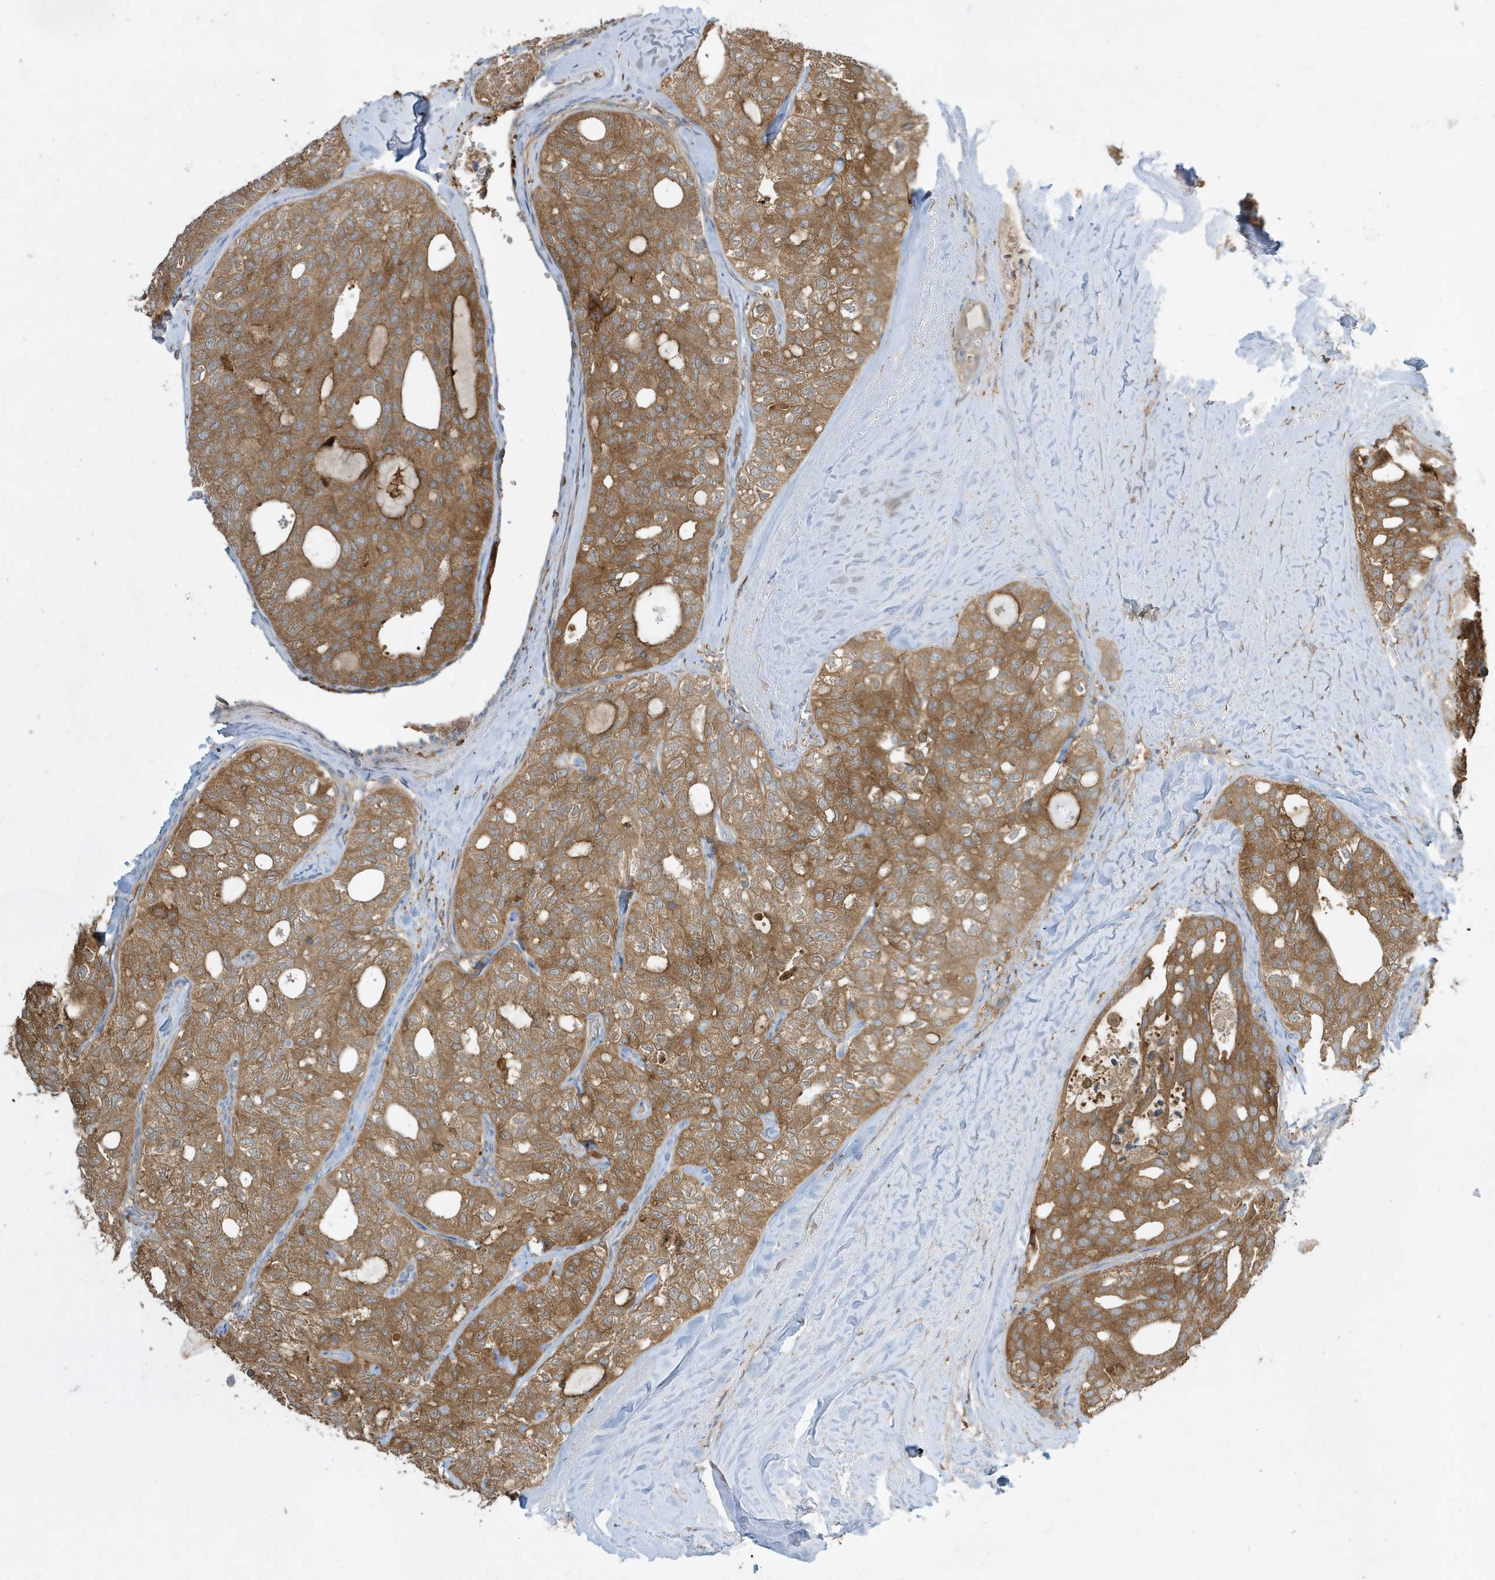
{"staining": {"intensity": "moderate", "quantity": ">75%", "location": "cytoplasmic/membranous"}, "tissue": "thyroid cancer", "cell_type": "Tumor cells", "image_type": "cancer", "snomed": [{"axis": "morphology", "description": "Follicular adenoma carcinoma, NOS"}, {"axis": "topography", "description": "Thyroid gland"}], "caption": "A medium amount of moderate cytoplasmic/membranous expression is seen in about >75% of tumor cells in follicular adenoma carcinoma (thyroid) tissue. The staining was performed using DAB to visualize the protein expression in brown, while the nuclei were stained in blue with hematoxylin (Magnification: 20x).", "gene": "ABTB1", "patient": {"sex": "male", "age": 75}}